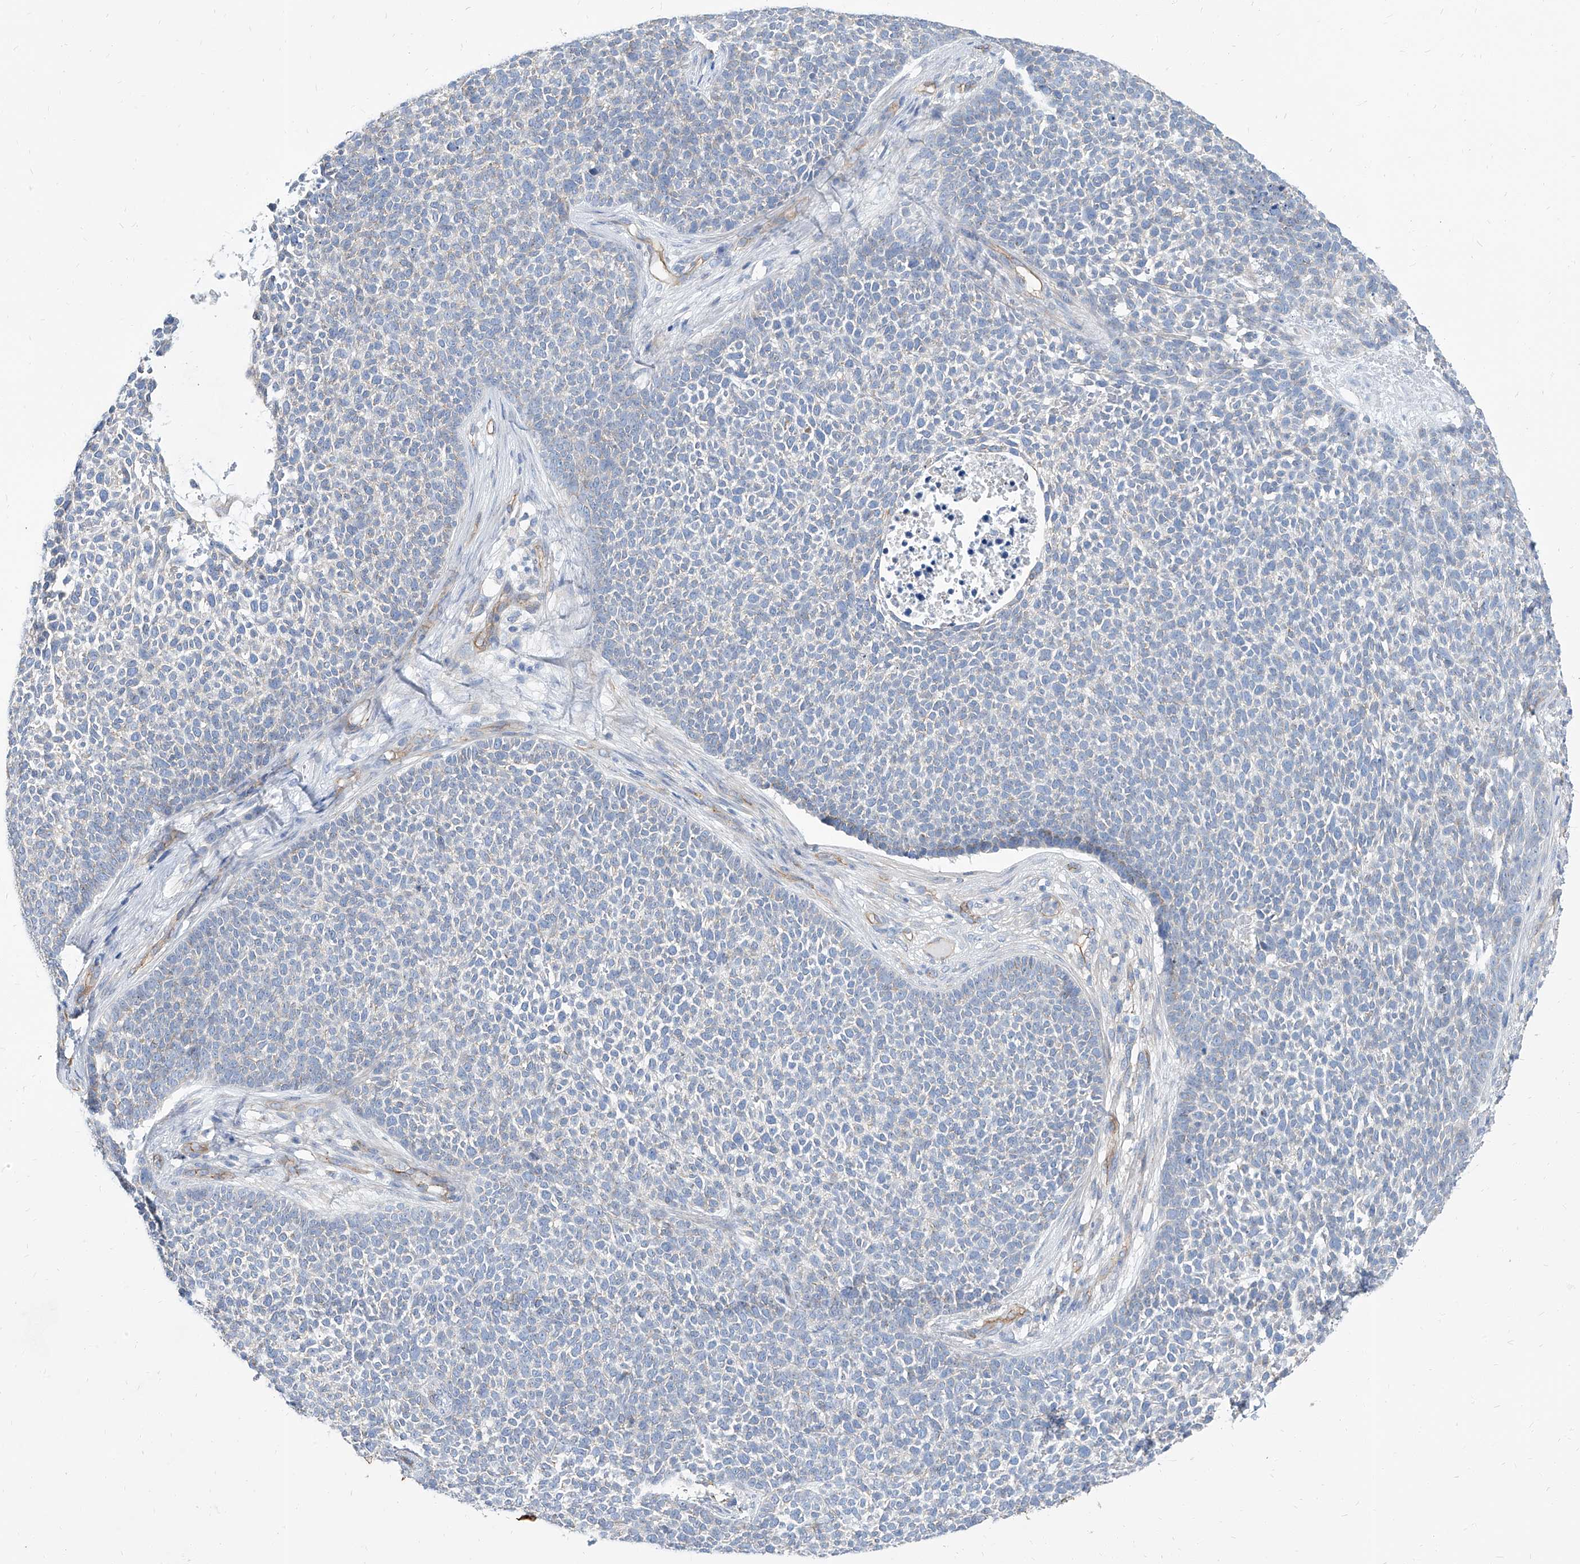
{"staining": {"intensity": "negative", "quantity": "none", "location": "none"}, "tissue": "skin cancer", "cell_type": "Tumor cells", "image_type": "cancer", "snomed": [{"axis": "morphology", "description": "Basal cell carcinoma"}, {"axis": "topography", "description": "Skin"}], "caption": "DAB immunohistochemical staining of skin basal cell carcinoma displays no significant positivity in tumor cells.", "gene": "TXLNB", "patient": {"sex": "female", "age": 84}}